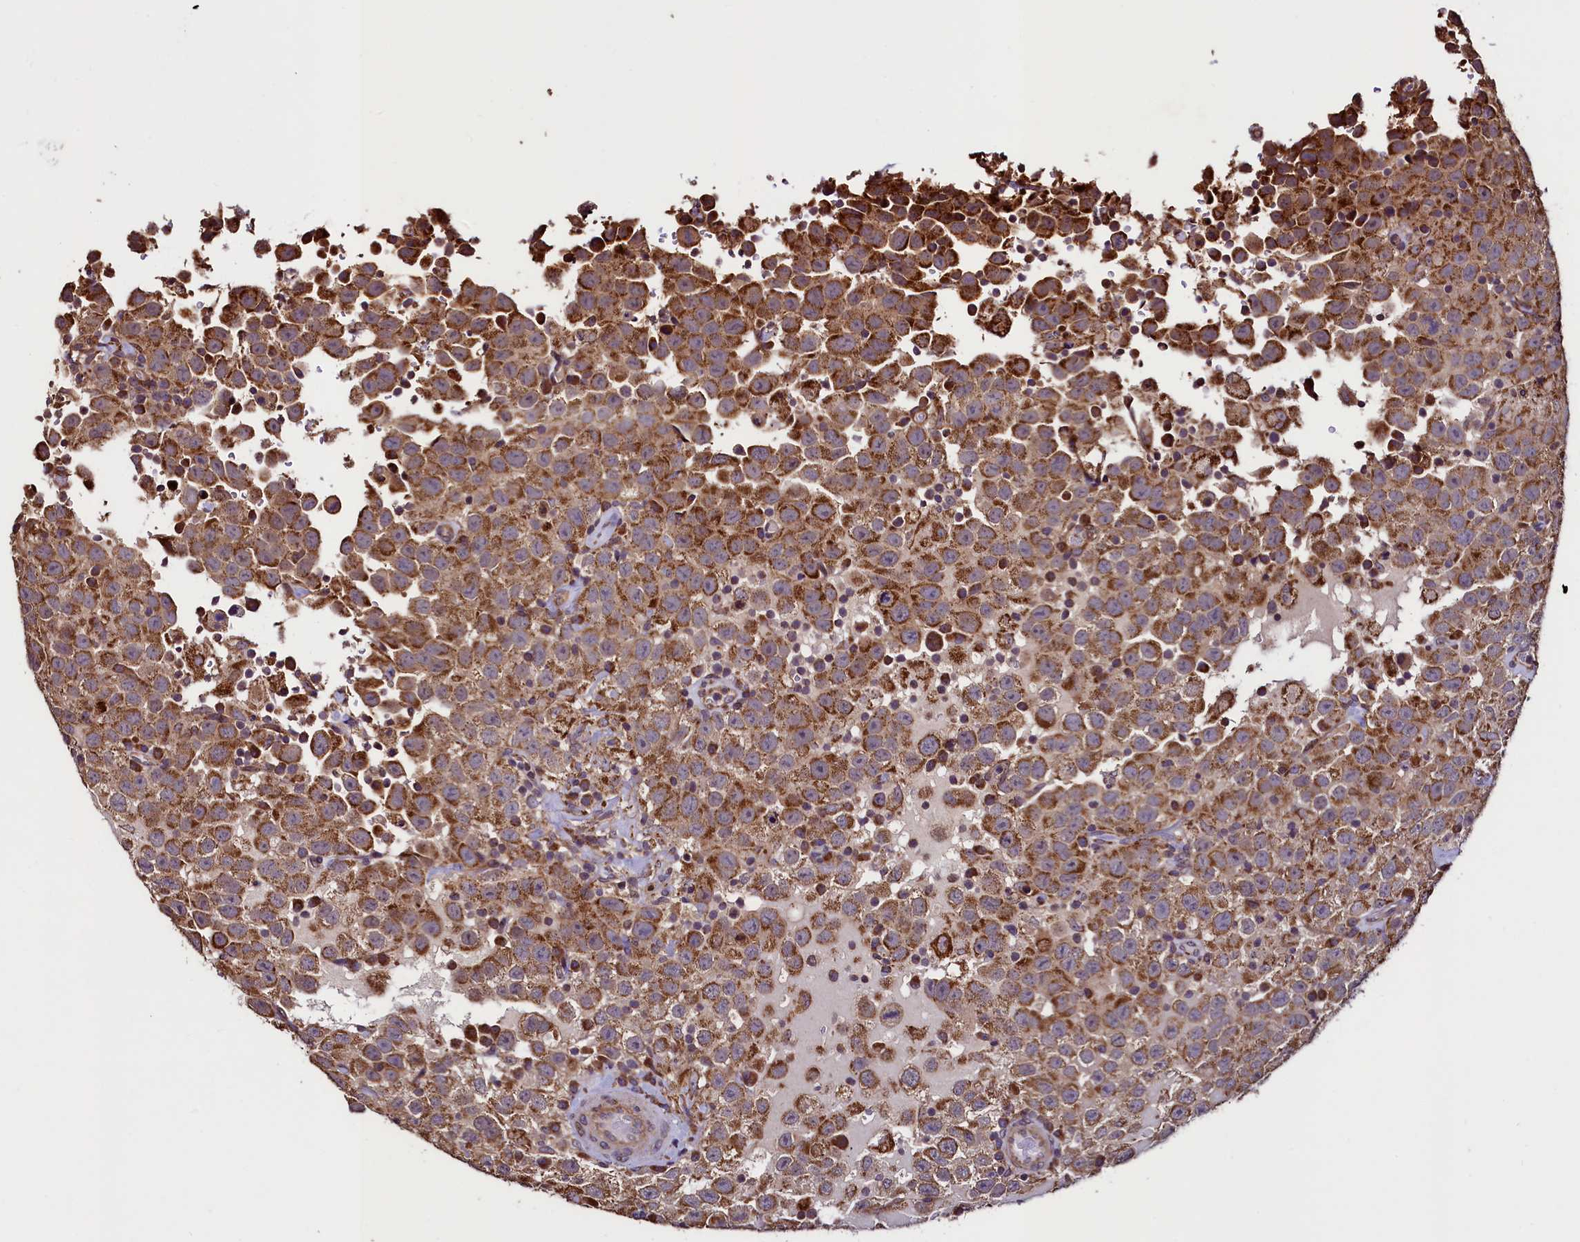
{"staining": {"intensity": "strong", "quantity": ">75%", "location": "cytoplasmic/membranous"}, "tissue": "testis cancer", "cell_type": "Tumor cells", "image_type": "cancer", "snomed": [{"axis": "morphology", "description": "Seminoma, NOS"}, {"axis": "topography", "description": "Testis"}], "caption": "Immunohistochemistry micrograph of neoplastic tissue: human testis cancer (seminoma) stained using immunohistochemistry reveals high levels of strong protein expression localized specifically in the cytoplasmic/membranous of tumor cells, appearing as a cytoplasmic/membranous brown color.", "gene": "RBFA", "patient": {"sex": "male", "age": 41}}